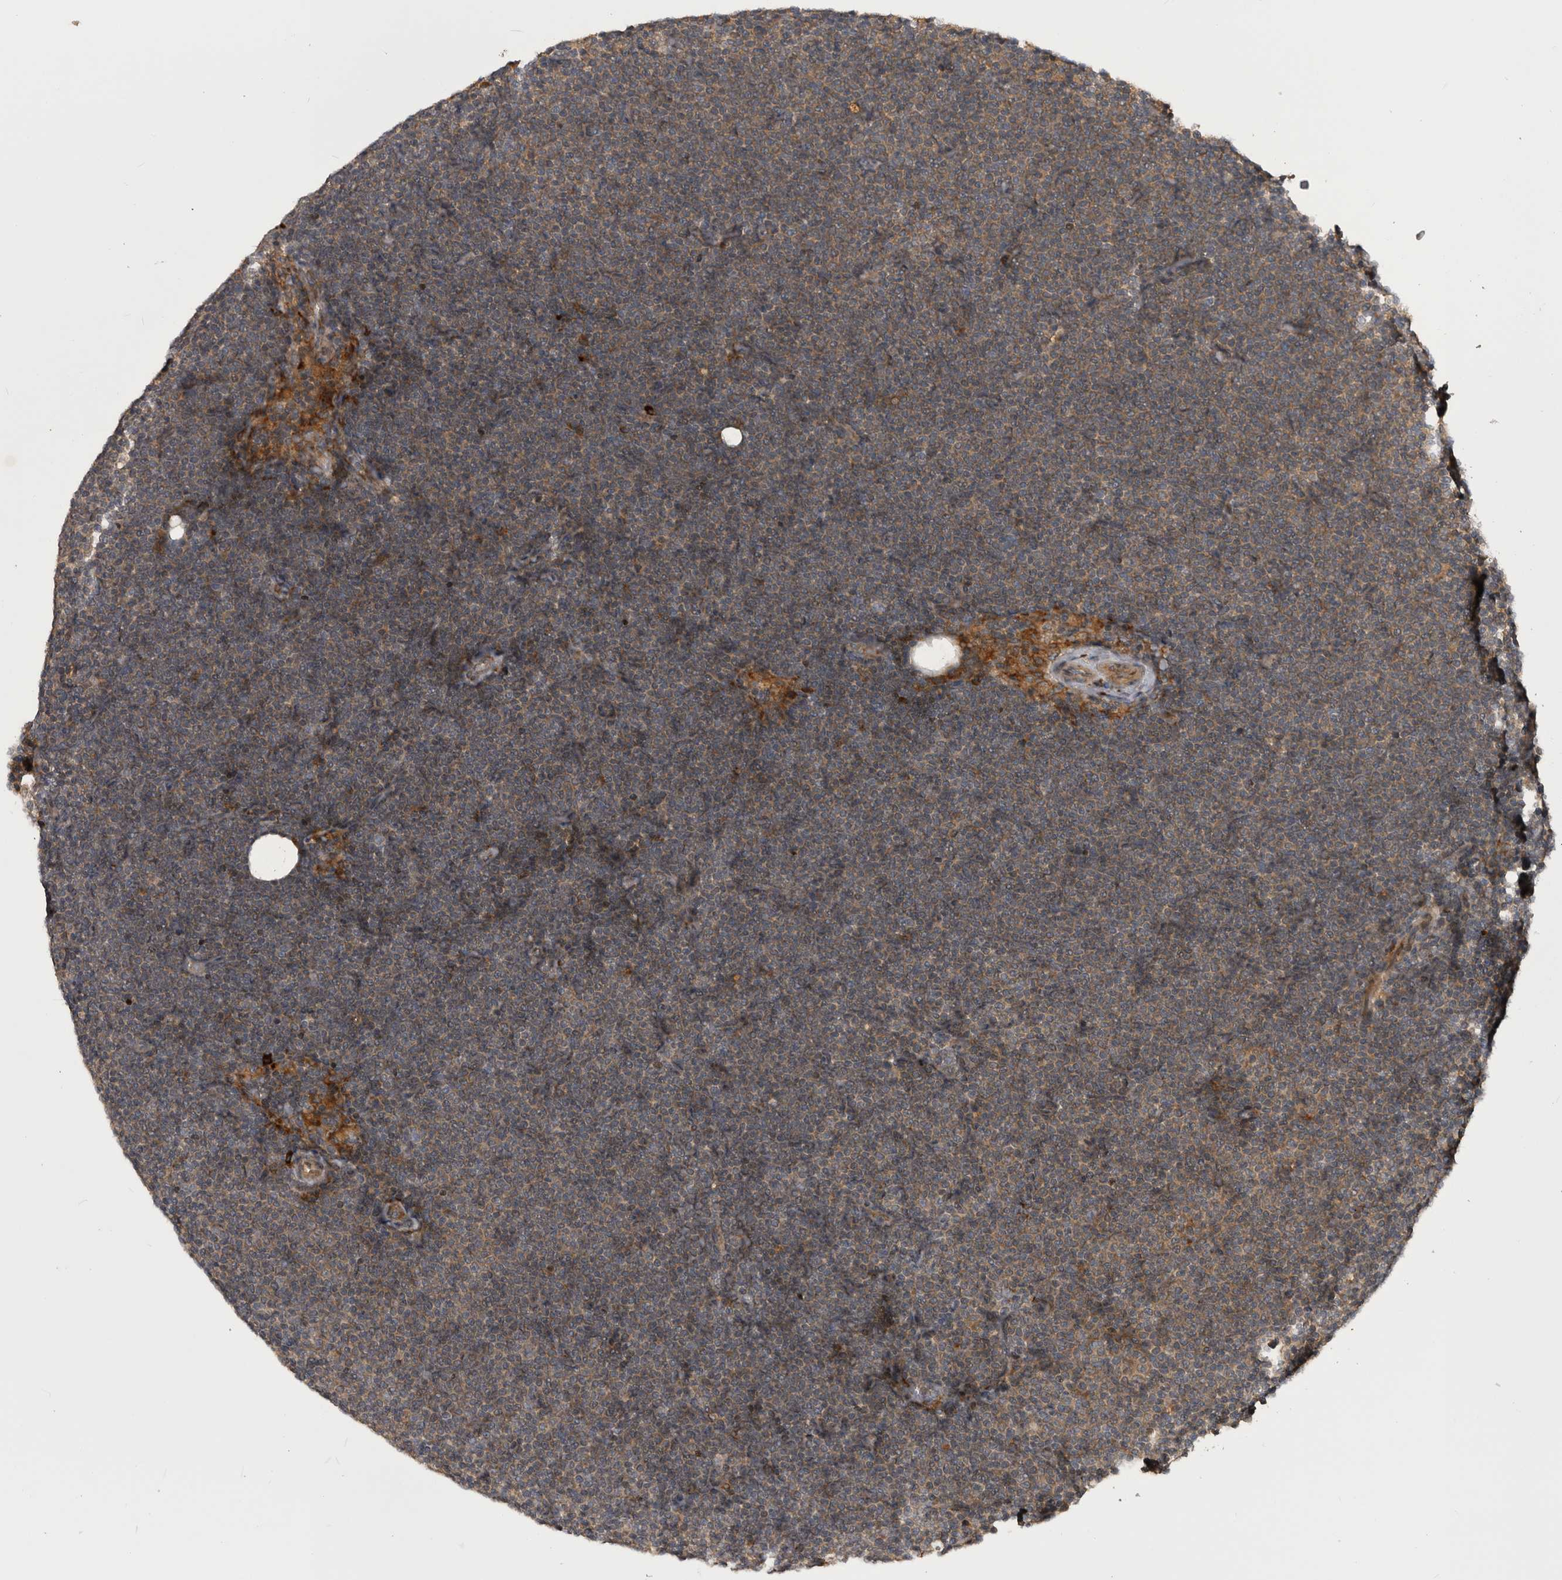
{"staining": {"intensity": "weak", "quantity": "<25%", "location": "cytoplasmic/membranous"}, "tissue": "lymphoma", "cell_type": "Tumor cells", "image_type": "cancer", "snomed": [{"axis": "morphology", "description": "Malignant lymphoma, non-Hodgkin's type, Low grade"}, {"axis": "topography", "description": "Lymph node"}], "caption": "The histopathology image reveals no significant positivity in tumor cells of low-grade malignant lymphoma, non-Hodgkin's type.", "gene": "RAB3GAP2", "patient": {"sex": "female", "age": 53}}